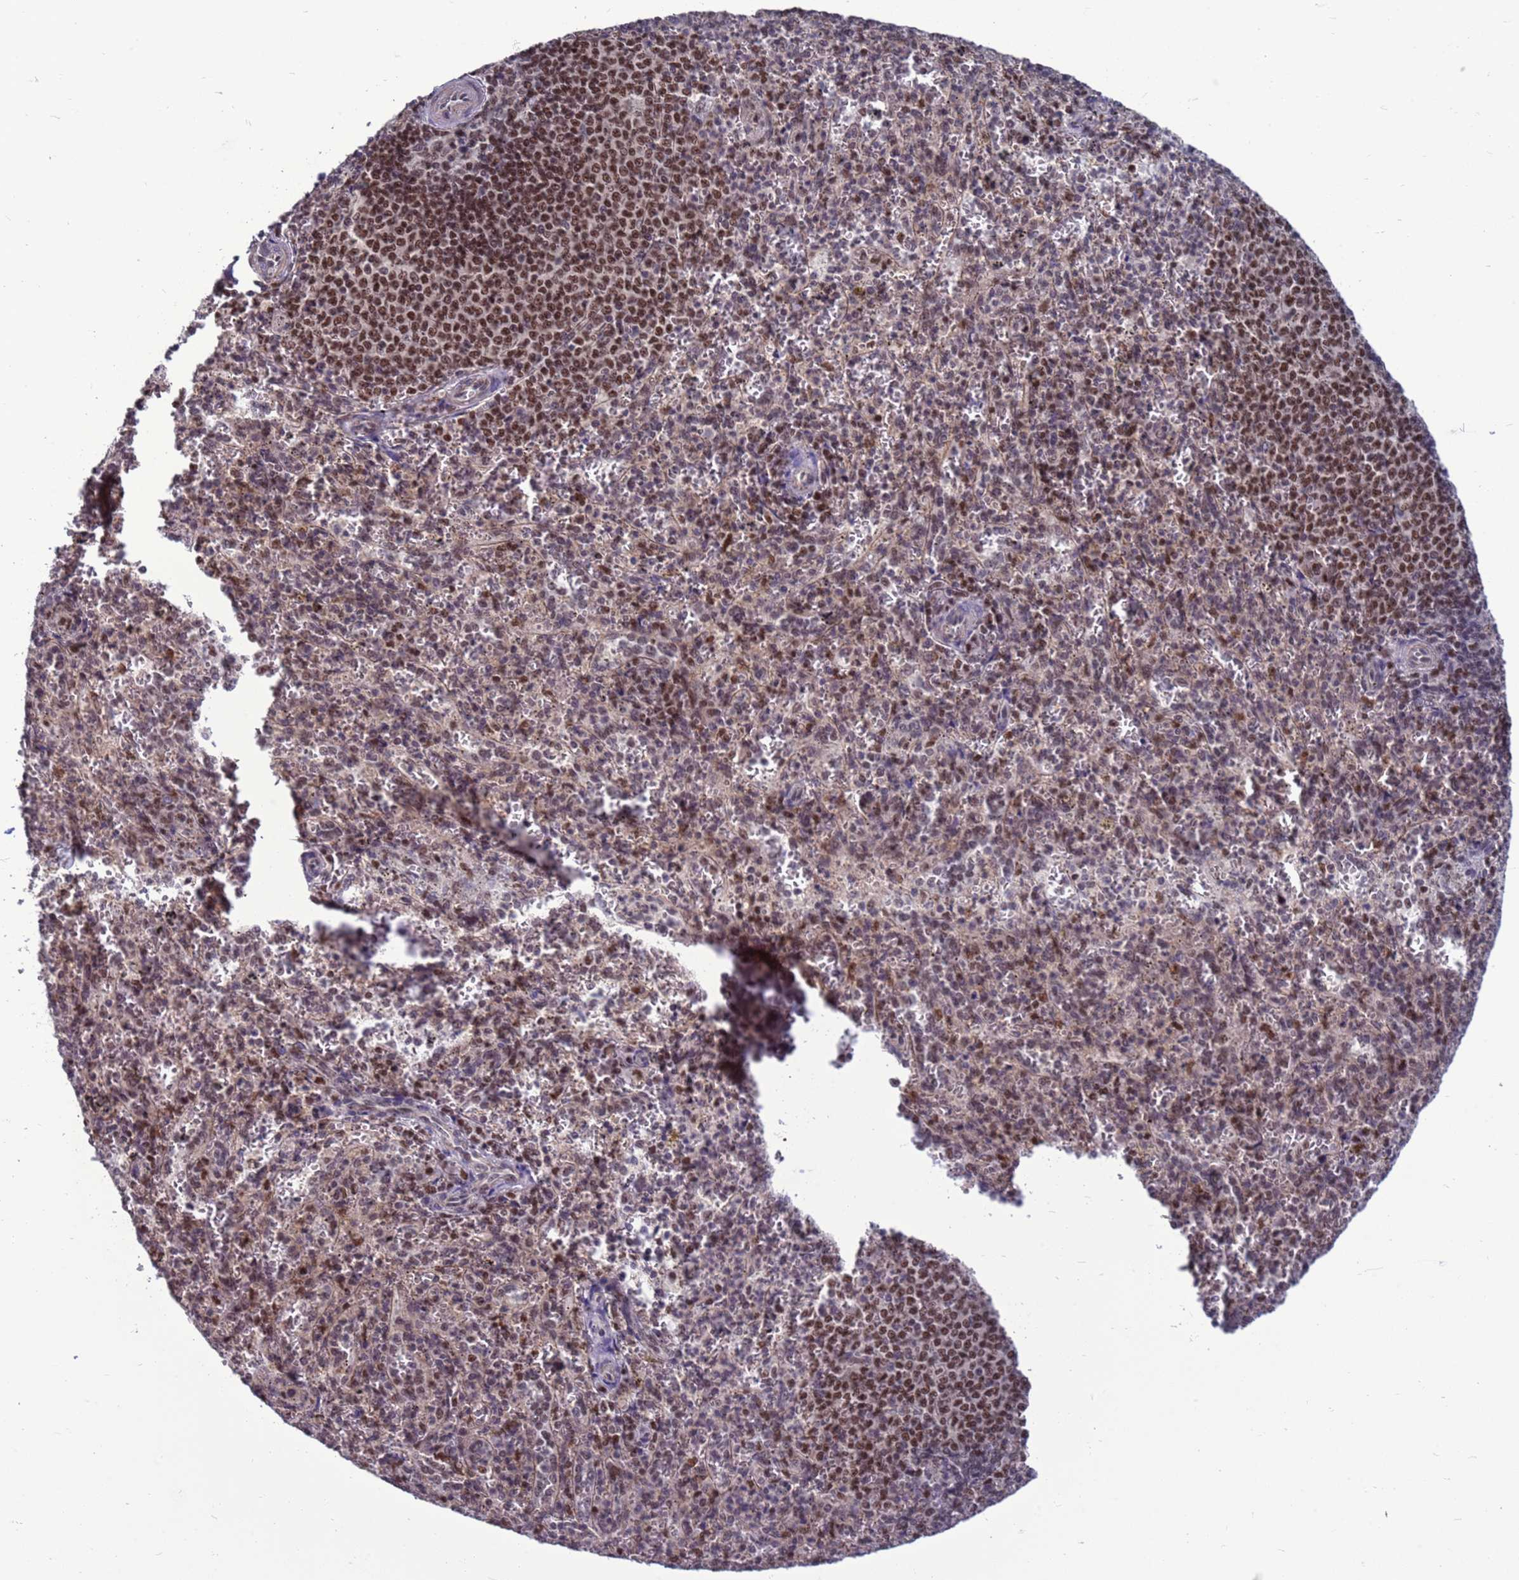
{"staining": {"intensity": "moderate", "quantity": "25%-75%", "location": "nuclear"}, "tissue": "spleen", "cell_type": "Cells in red pulp", "image_type": "normal", "snomed": [{"axis": "morphology", "description": "Normal tissue, NOS"}, {"axis": "topography", "description": "Spleen"}], "caption": "DAB immunohistochemical staining of unremarkable human spleen reveals moderate nuclear protein positivity in about 25%-75% of cells in red pulp.", "gene": "NSL1", "patient": {"sex": "female", "age": 21}}